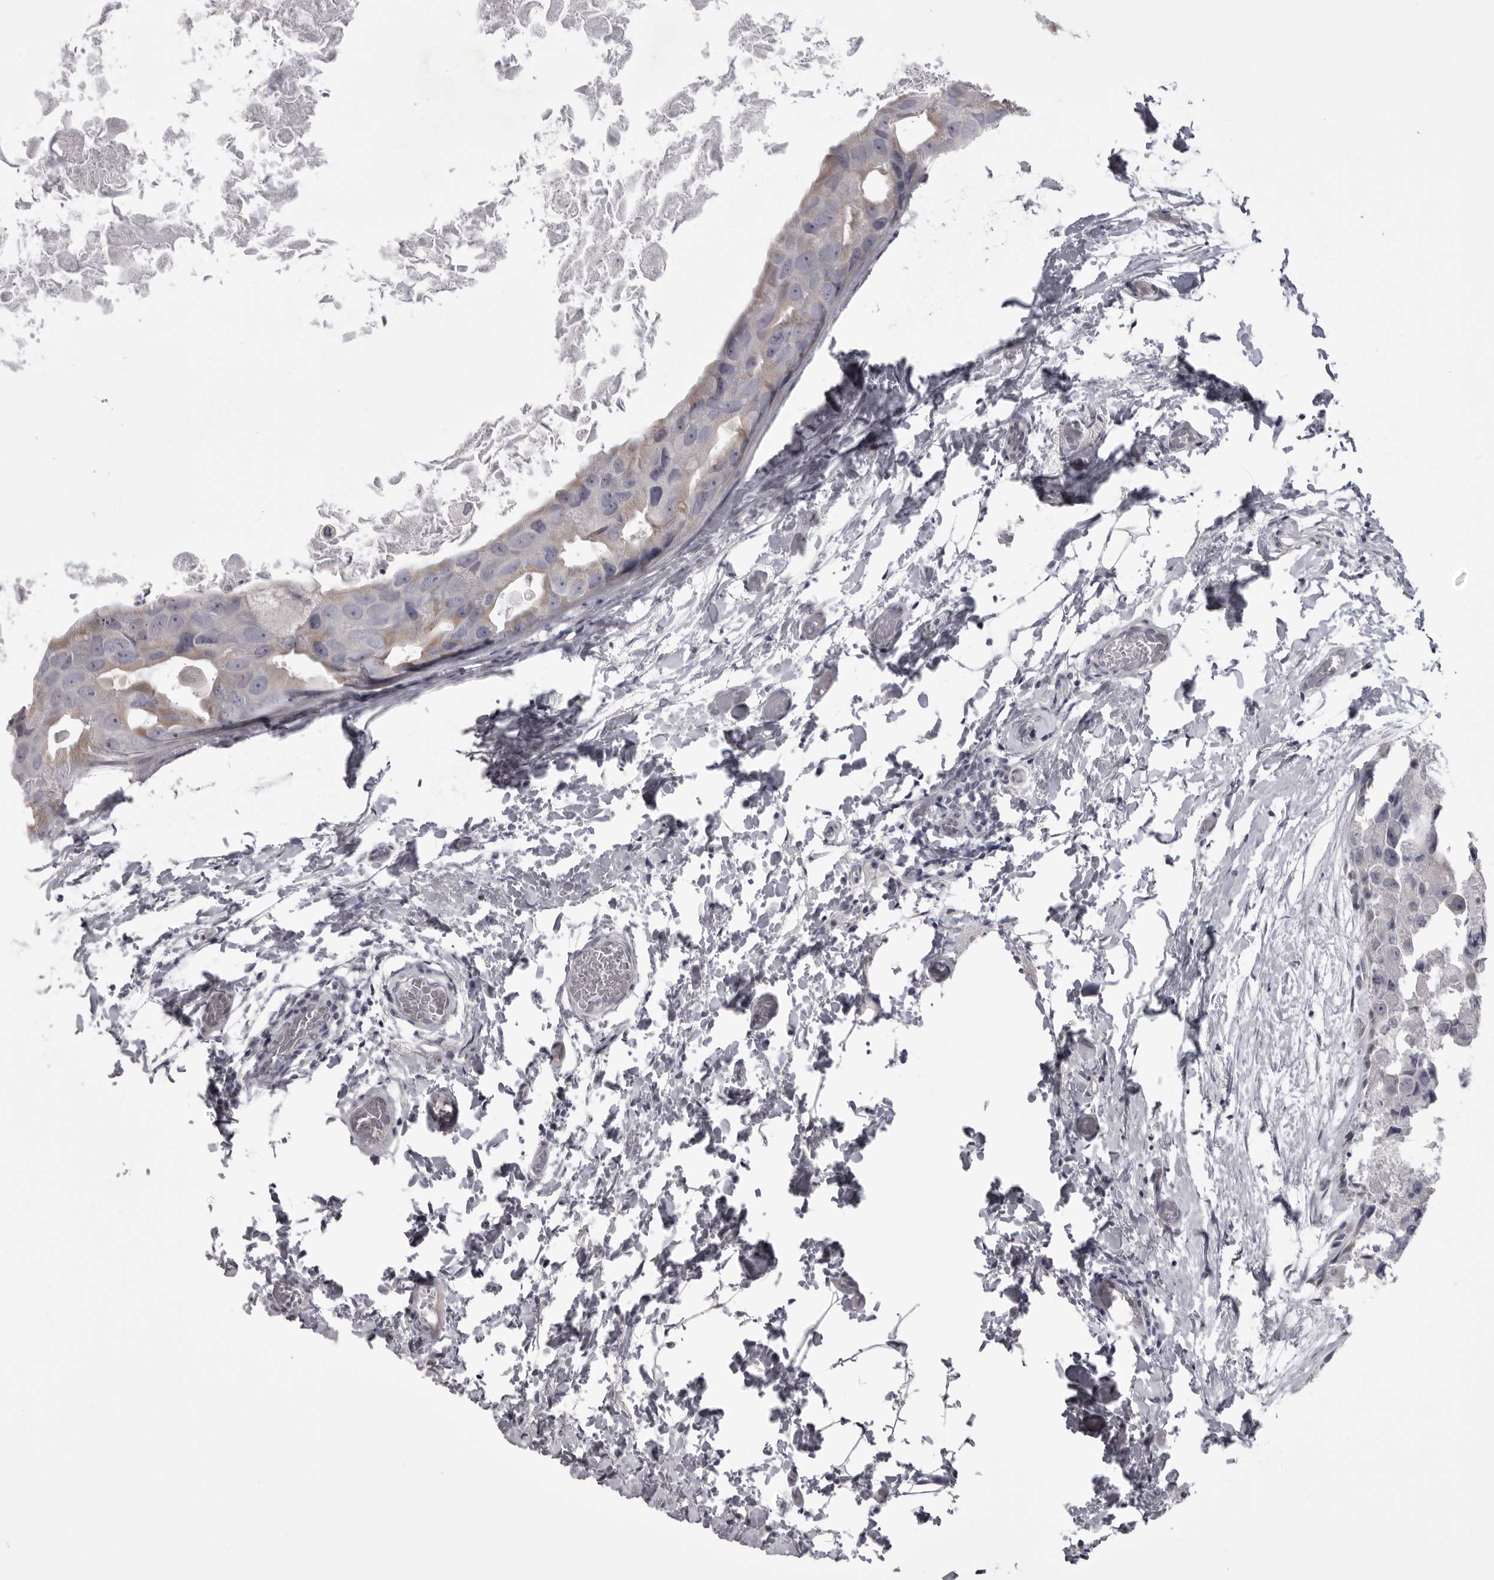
{"staining": {"intensity": "weak", "quantity": "<25%", "location": "cytoplasmic/membranous"}, "tissue": "breast cancer", "cell_type": "Tumor cells", "image_type": "cancer", "snomed": [{"axis": "morphology", "description": "Duct carcinoma"}, {"axis": "topography", "description": "Breast"}], "caption": "This is an immunohistochemistry image of breast invasive ductal carcinoma. There is no positivity in tumor cells.", "gene": "EPHA10", "patient": {"sex": "female", "age": 62}}